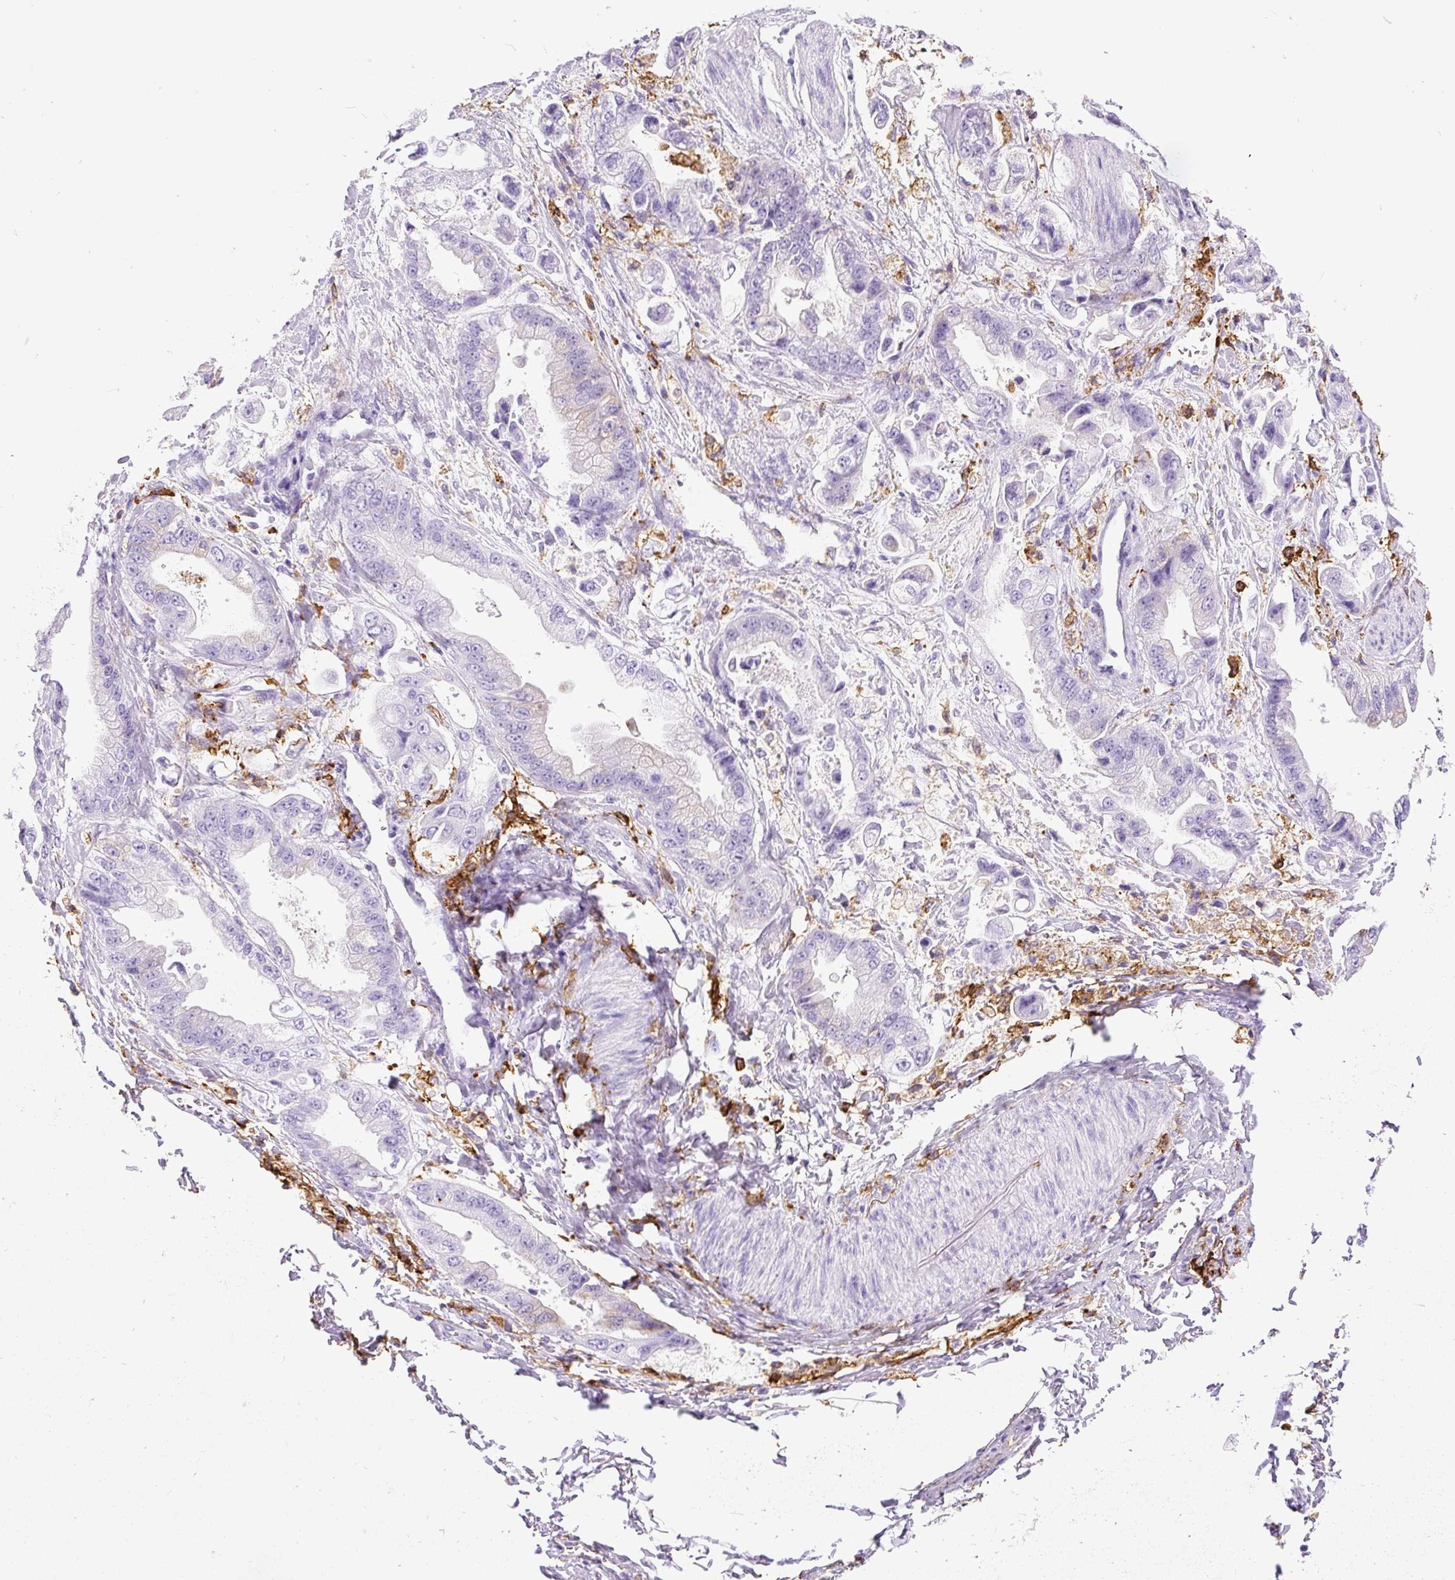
{"staining": {"intensity": "negative", "quantity": "none", "location": "none"}, "tissue": "stomach cancer", "cell_type": "Tumor cells", "image_type": "cancer", "snomed": [{"axis": "morphology", "description": "Adenocarcinoma, NOS"}, {"axis": "topography", "description": "Stomach"}], "caption": "This micrograph is of stomach cancer stained with immunohistochemistry (IHC) to label a protein in brown with the nuclei are counter-stained blue. There is no expression in tumor cells.", "gene": "HLA-DRA", "patient": {"sex": "male", "age": 62}}